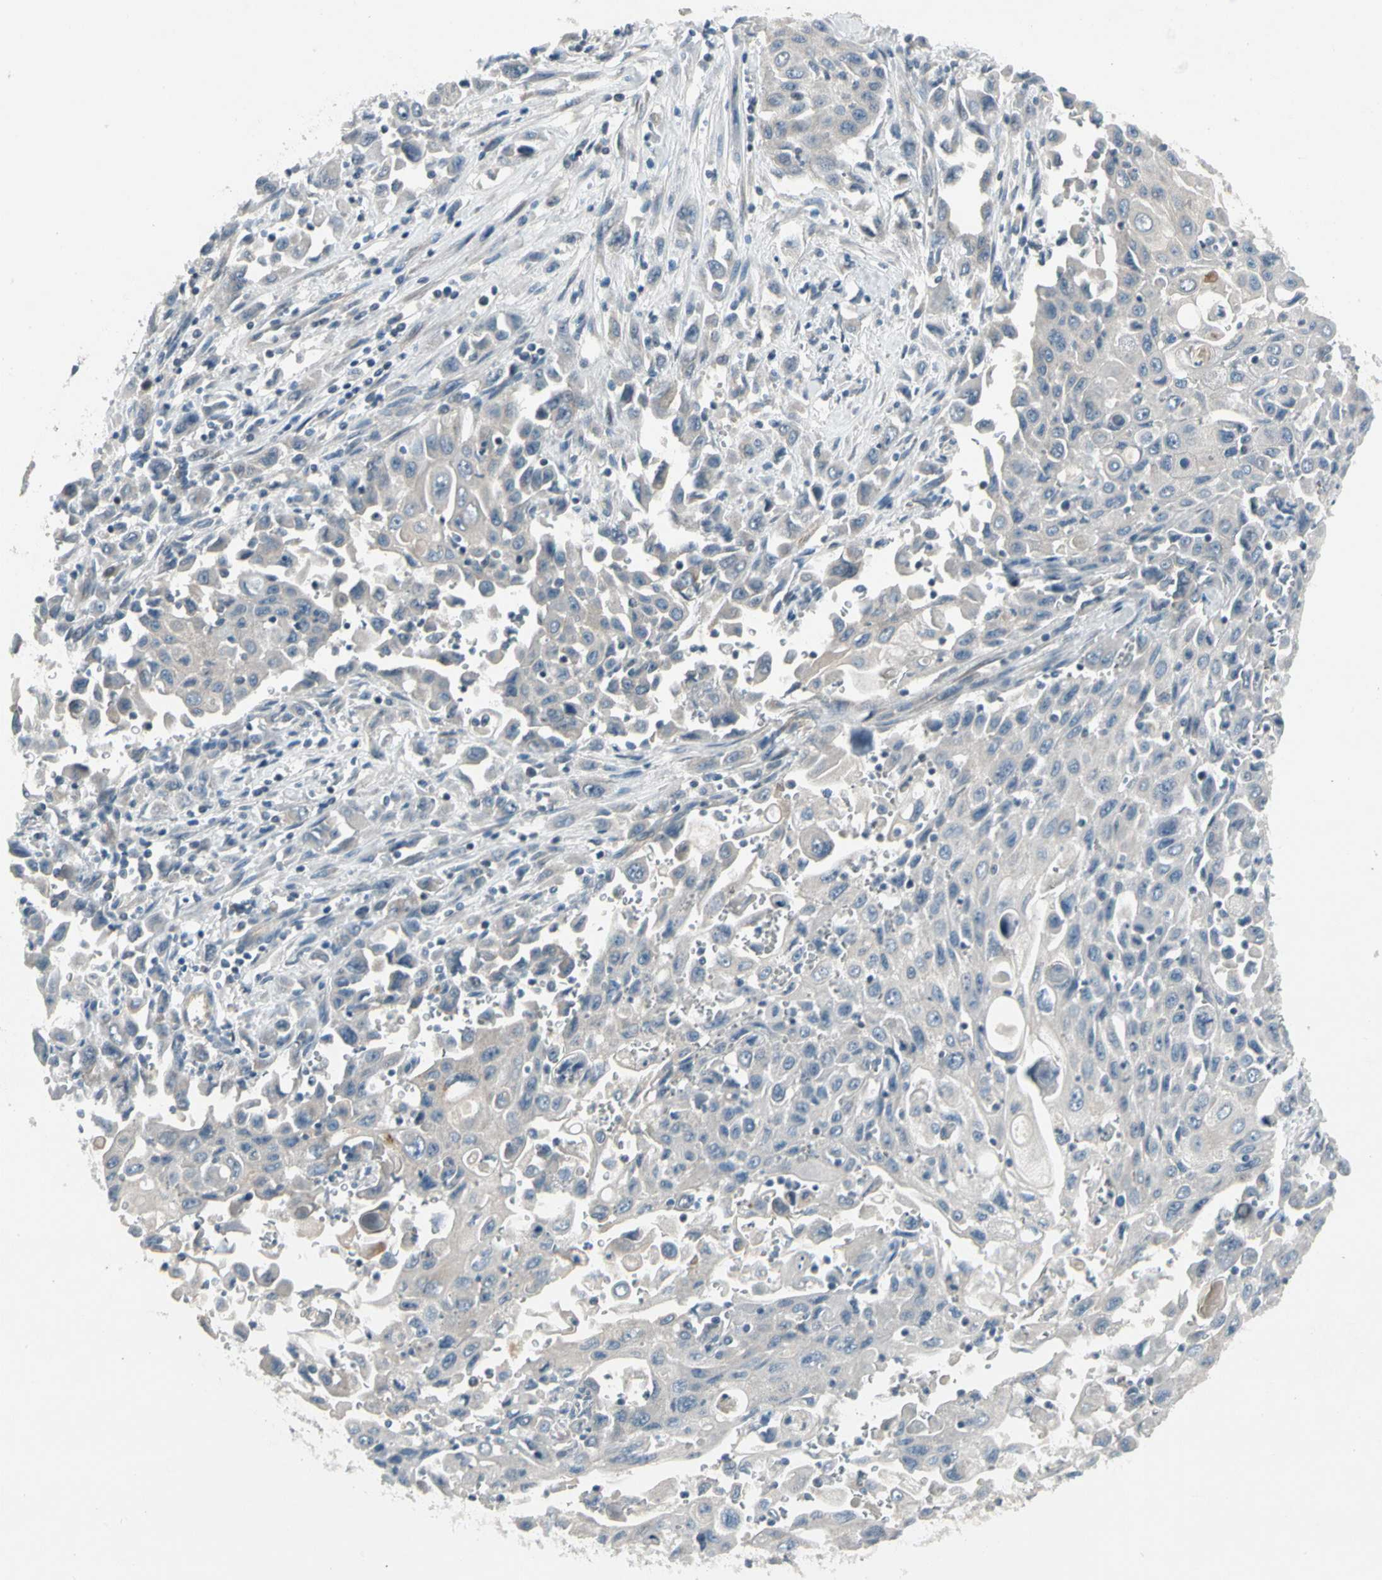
{"staining": {"intensity": "weak", "quantity": "<25%", "location": "cytoplasmic/membranous"}, "tissue": "pancreatic cancer", "cell_type": "Tumor cells", "image_type": "cancer", "snomed": [{"axis": "morphology", "description": "Adenocarcinoma, NOS"}, {"axis": "topography", "description": "Pancreas"}], "caption": "Pancreatic cancer was stained to show a protein in brown. There is no significant staining in tumor cells. (Immunohistochemistry (ihc), brightfield microscopy, high magnification).", "gene": "PANK2", "patient": {"sex": "male", "age": 70}}